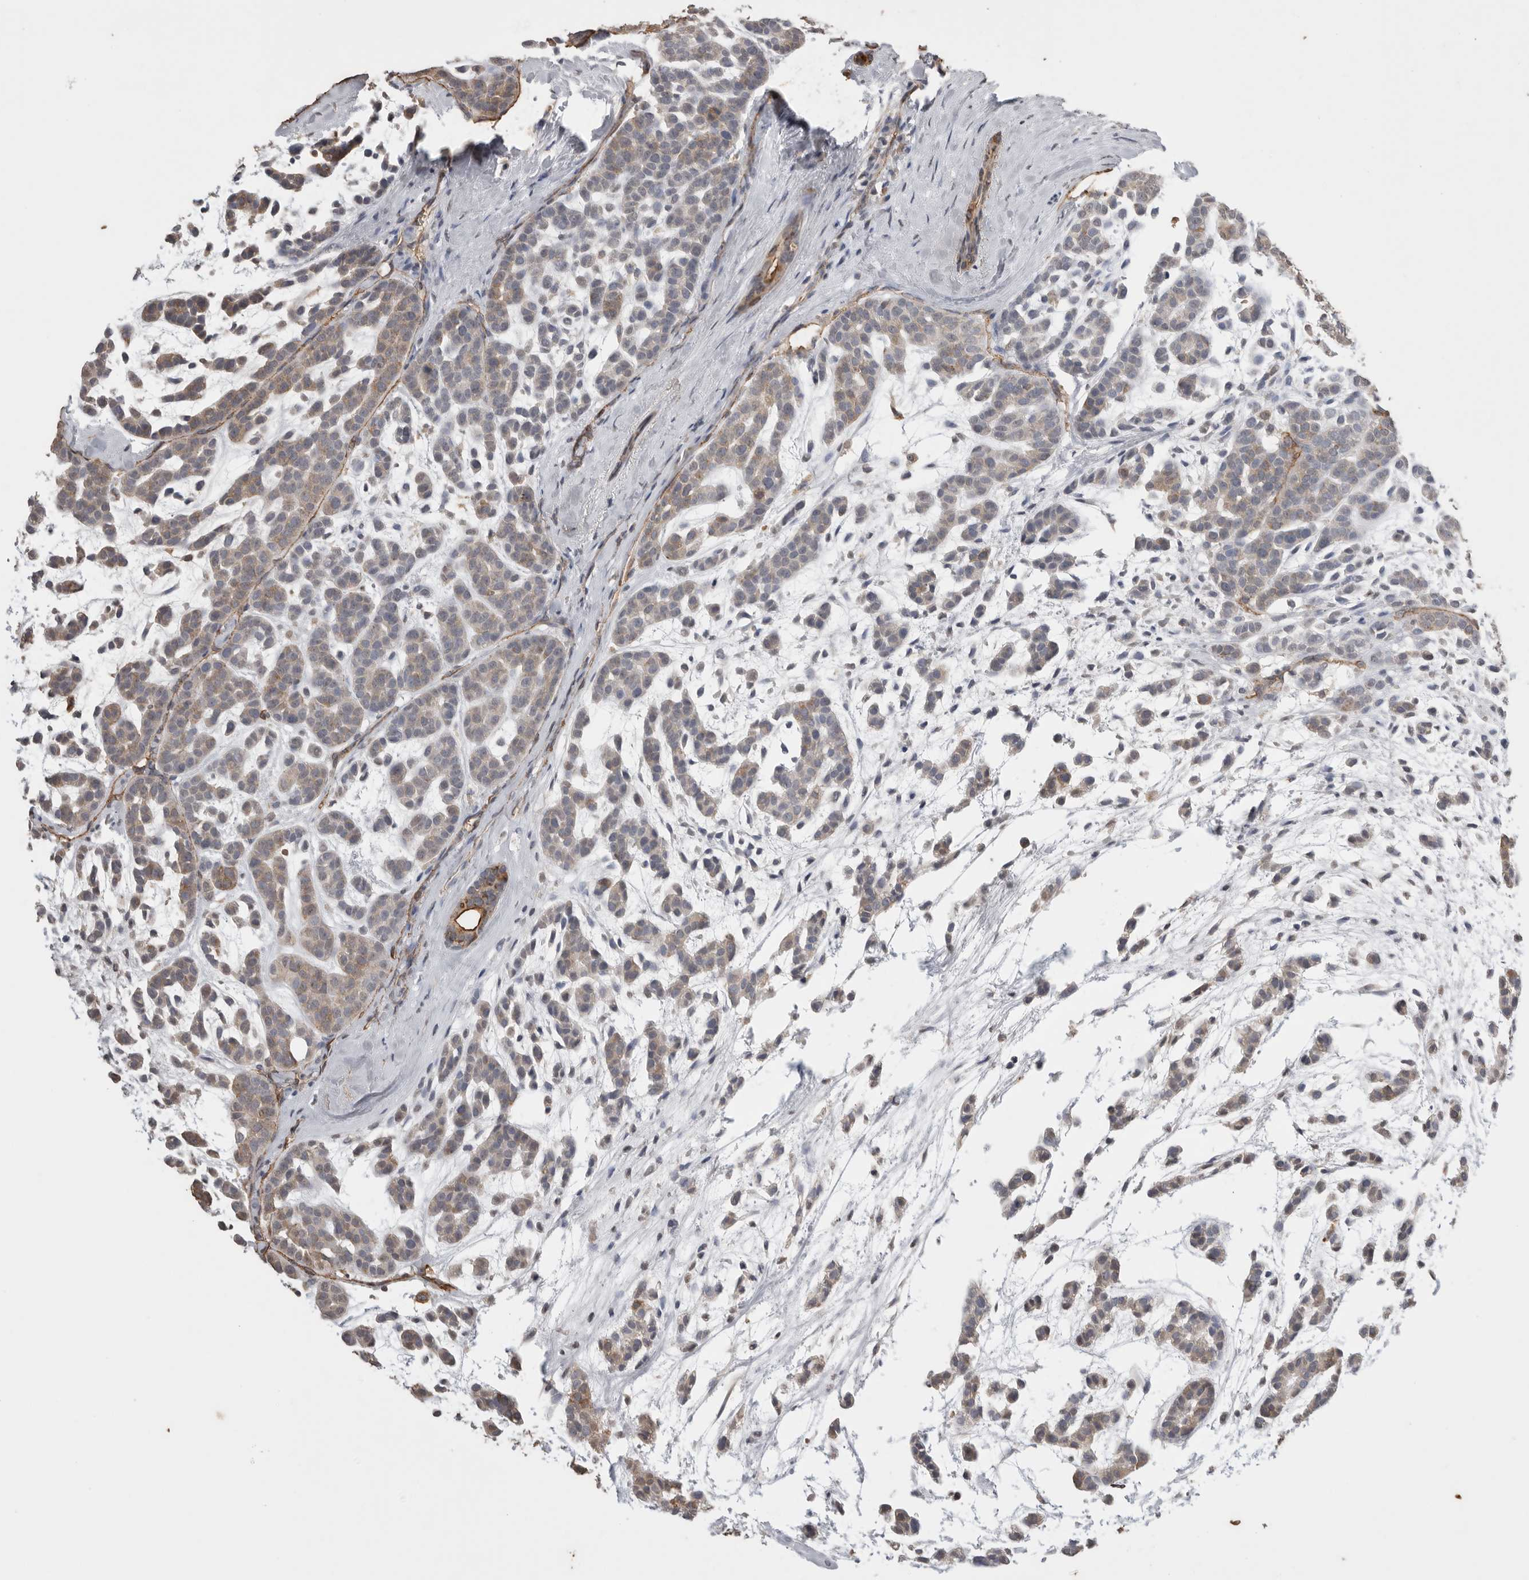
{"staining": {"intensity": "weak", "quantity": "<25%", "location": "cytoplasmic/membranous"}, "tissue": "head and neck cancer", "cell_type": "Tumor cells", "image_type": "cancer", "snomed": [{"axis": "morphology", "description": "Adenocarcinoma, NOS"}, {"axis": "morphology", "description": "Adenoma, NOS"}, {"axis": "topography", "description": "Head-Neck"}], "caption": "Tumor cells show no significant expression in head and neck adenoma.", "gene": "IL27", "patient": {"sex": "female", "age": 55}}